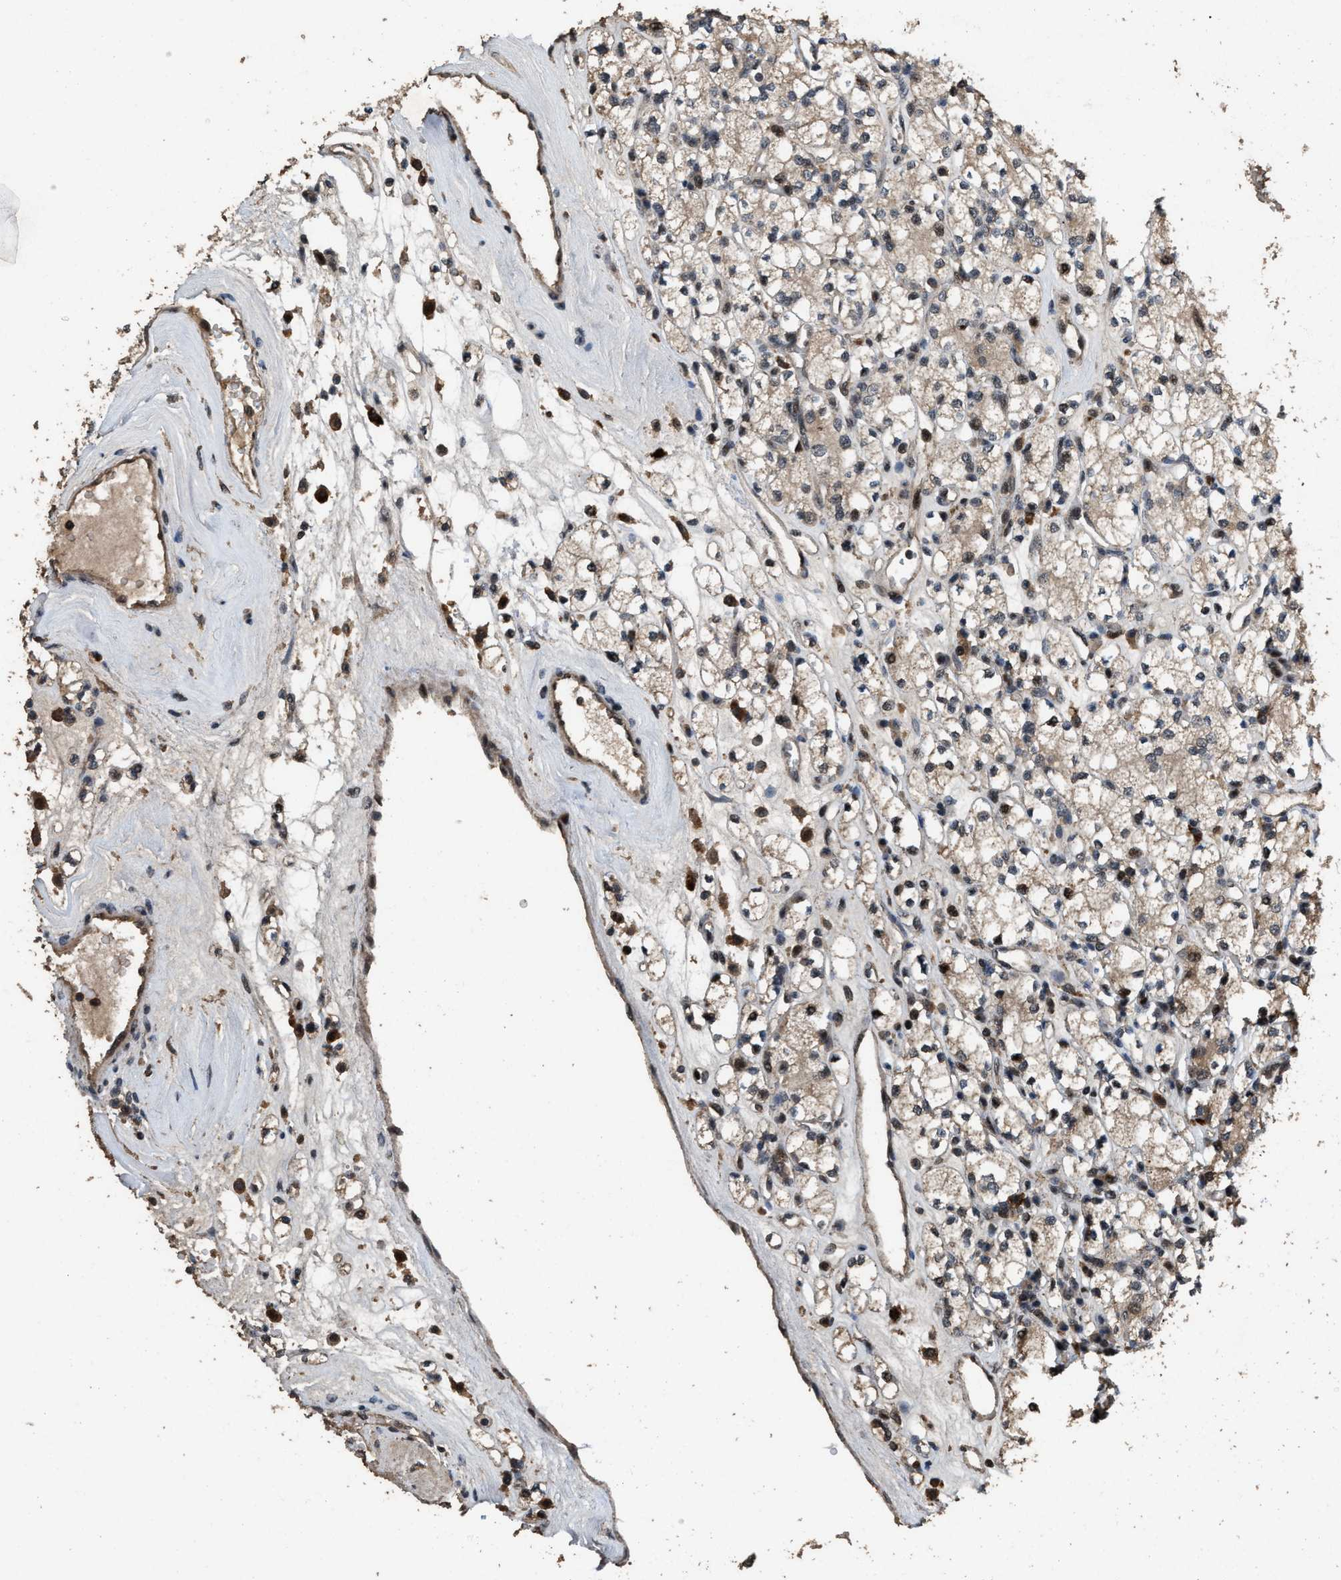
{"staining": {"intensity": "moderate", "quantity": "<25%", "location": "cytoplasmic/membranous,nuclear"}, "tissue": "renal cancer", "cell_type": "Tumor cells", "image_type": "cancer", "snomed": [{"axis": "morphology", "description": "Adenocarcinoma, NOS"}, {"axis": "topography", "description": "Kidney"}], "caption": "Protein analysis of renal cancer tissue exhibits moderate cytoplasmic/membranous and nuclear staining in approximately <25% of tumor cells. (DAB (3,3'-diaminobenzidine) = brown stain, brightfield microscopy at high magnification).", "gene": "HAUS6", "patient": {"sex": "male", "age": 77}}